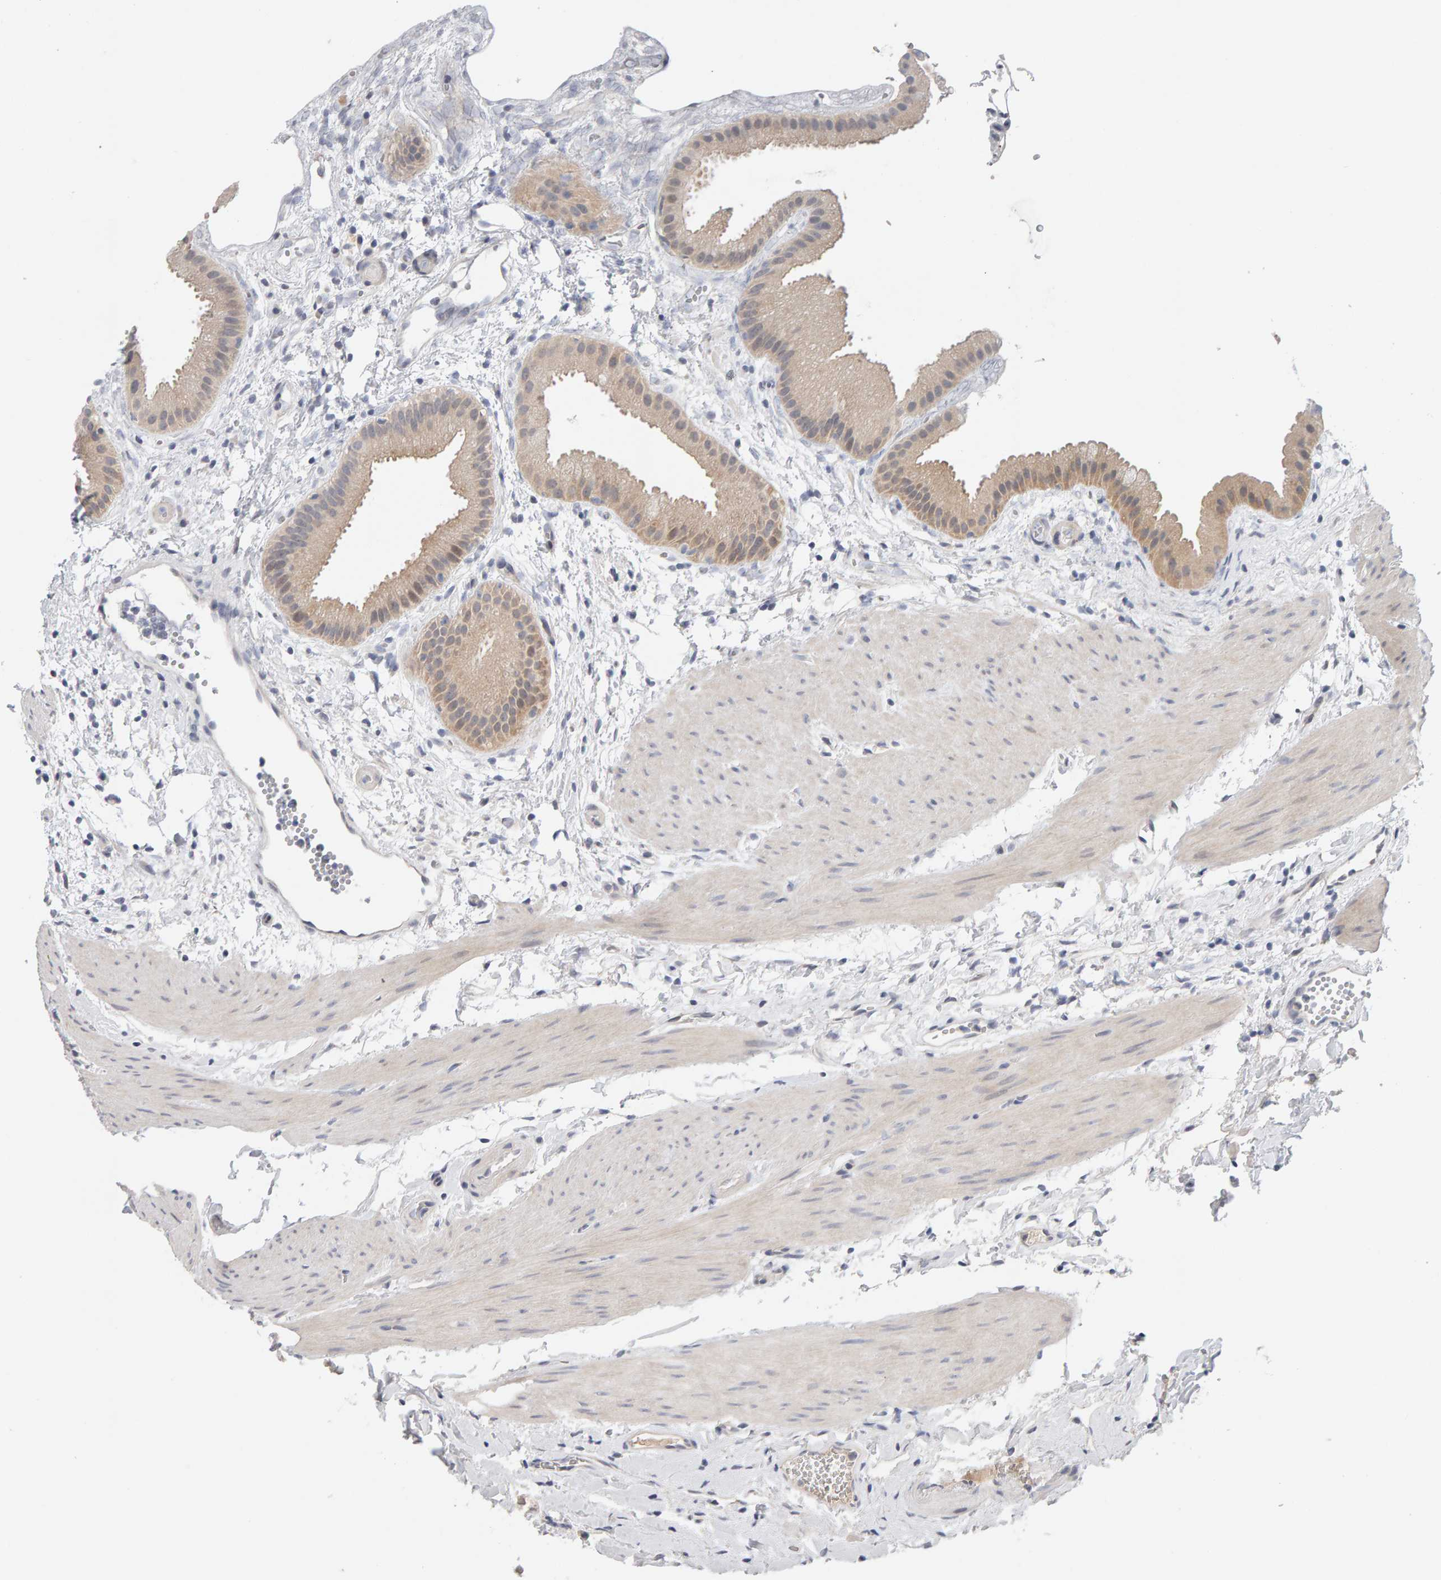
{"staining": {"intensity": "weak", "quantity": ">75%", "location": "cytoplasmic/membranous"}, "tissue": "gallbladder", "cell_type": "Glandular cells", "image_type": "normal", "snomed": [{"axis": "morphology", "description": "Normal tissue, NOS"}, {"axis": "topography", "description": "Gallbladder"}], "caption": "The micrograph reveals a brown stain indicating the presence of a protein in the cytoplasmic/membranous of glandular cells in gallbladder. The protein of interest is shown in brown color, while the nuclei are stained blue.", "gene": "GFUS", "patient": {"sex": "female", "age": 64}}